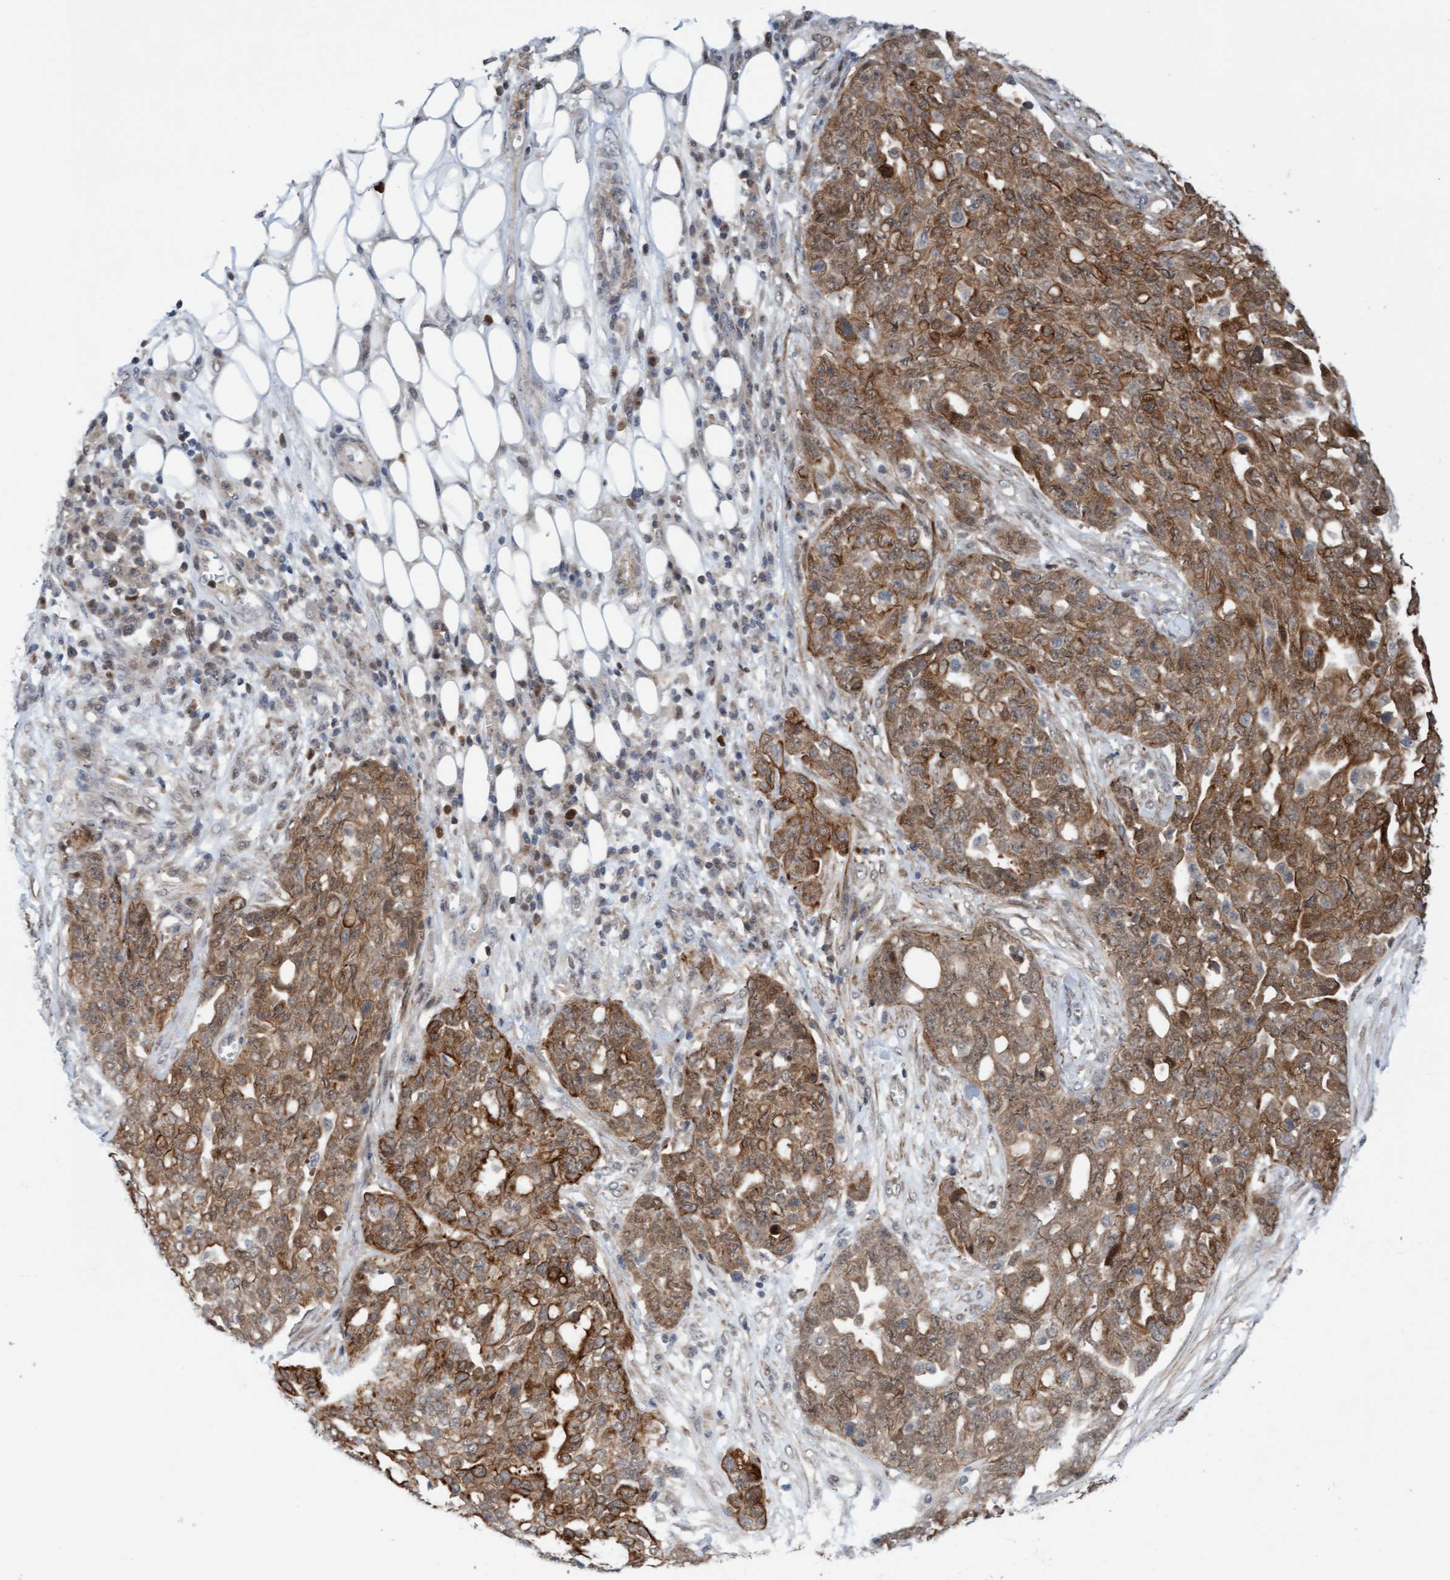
{"staining": {"intensity": "moderate", "quantity": ">75%", "location": "cytoplasmic/membranous"}, "tissue": "ovarian cancer", "cell_type": "Tumor cells", "image_type": "cancer", "snomed": [{"axis": "morphology", "description": "Cystadenocarcinoma, serous, NOS"}, {"axis": "topography", "description": "Soft tissue"}, {"axis": "topography", "description": "Ovary"}], "caption": "An immunohistochemistry image of neoplastic tissue is shown. Protein staining in brown shows moderate cytoplasmic/membranous positivity in serous cystadenocarcinoma (ovarian) within tumor cells.", "gene": "RAP1GAP2", "patient": {"sex": "female", "age": 57}}